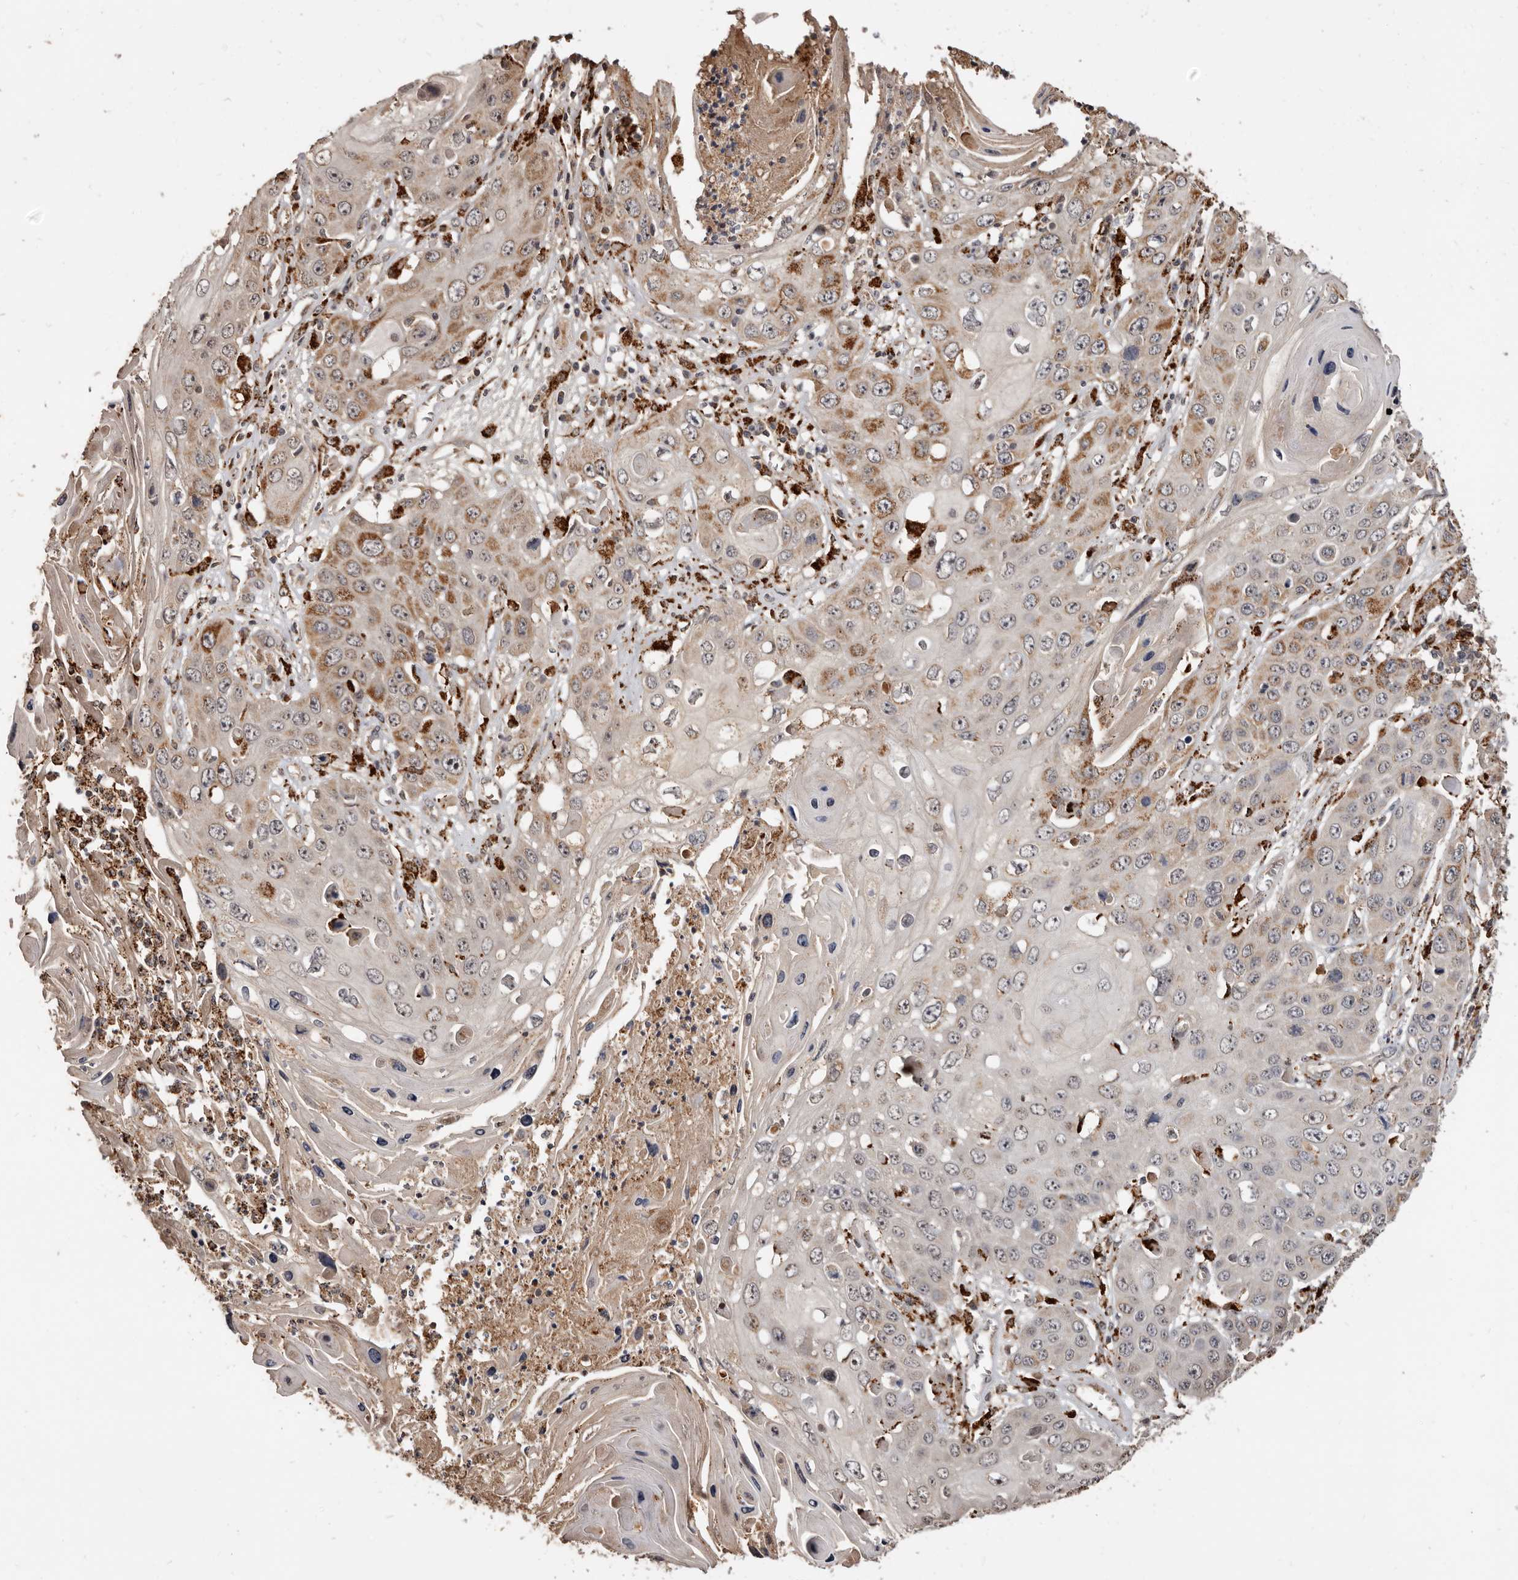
{"staining": {"intensity": "moderate", "quantity": "25%-75%", "location": "cytoplasmic/membranous"}, "tissue": "skin cancer", "cell_type": "Tumor cells", "image_type": "cancer", "snomed": [{"axis": "morphology", "description": "Squamous cell carcinoma, NOS"}, {"axis": "topography", "description": "Skin"}], "caption": "Immunohistochemistry (IHC) (DAB (3,3'-diaminobenzidine)) staining of human skin cancer demonstrates moderate cytoplasmic/membranous protein staining in approximately 25%-75% of tumor cells. The staining was performed using DAB (3,3'-diaminobenzidine) to visualize the protein expression in brown, while the nuclei were stained in blue with hematoxylin (Magnification: 20x).", "gene": "AKAP7", "patient": {"sex": "male", "age": 55}}